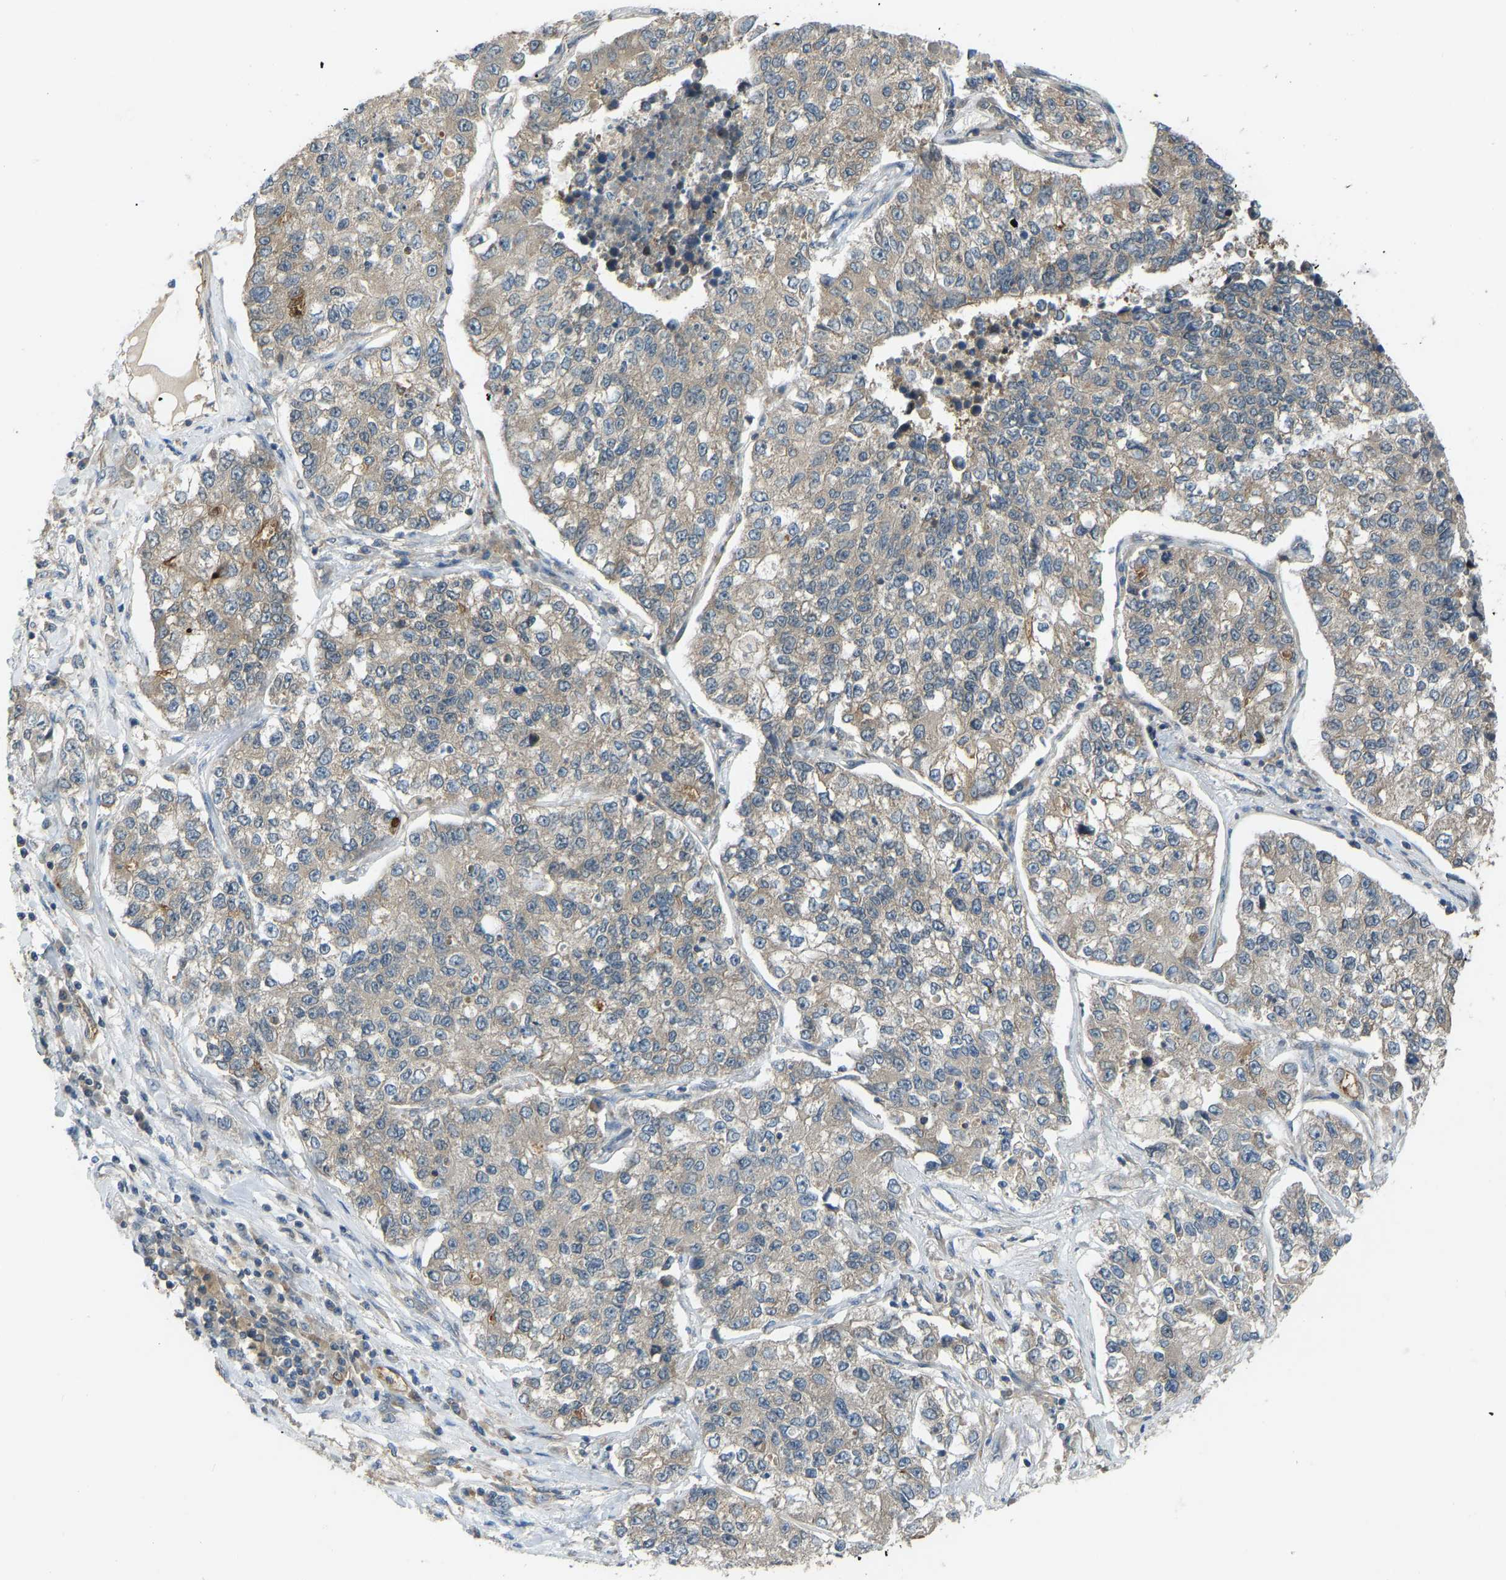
{"staining": {"intensity": "weak", "quantity": ">75%", "location": "cytoplasmic/membranous"}, "tissue": "lung cancer", "cell_type": "Tumor cells", "image_type": "cancer", "snomed": [{"axis": "morphology", "description": "Adenocarcinoma, NOS"}, {"axis": "topography", "description": "Lung"}], "caption": "Approximately >75% of tumor cells in lung cancer (adenocarcinoma) demonstrate weak cytoplasmic/membranous protein positivity as visualized by brown immunohistochemical staining.", "gene": "CCT8", "patient": {"sex": "male", "age": 49}}